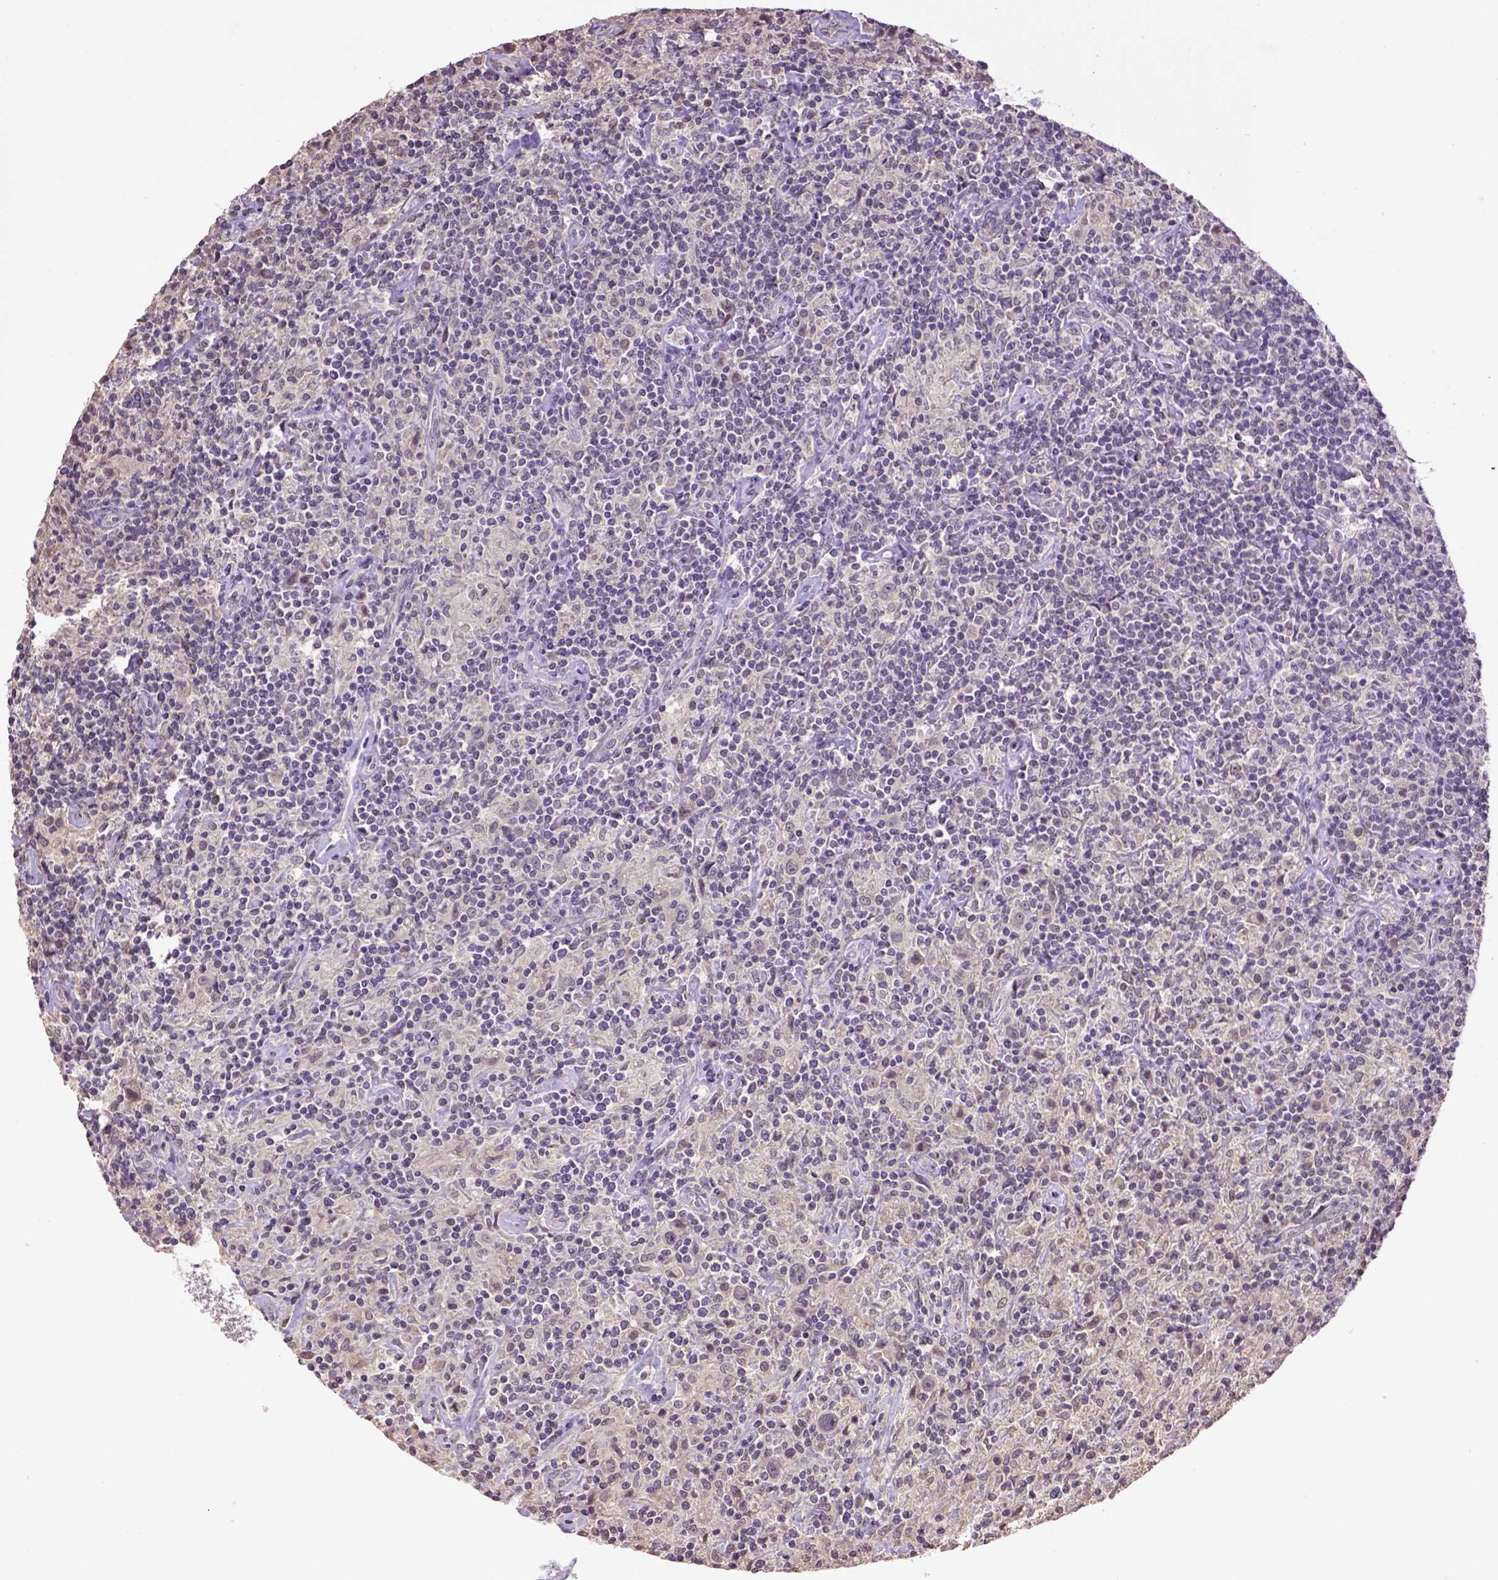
{"staining": {"intensity": "weak", "quantity": ">75%", "location": "cytoplasmic/membranous"}, "tissue": "lymphoma", "cell_type": "Tumor cells", "image_type": "cancer", "snomed": [{"axis": "morphology", "description": "Hodgkin's disease, NOS"}, {"axis": "topography", "description": "Lymph node"}], "caption": "Tumor cells exhibit low levels of weak cytoplasmic/membranous staining in about >75% of cells in lymphoma. (DAB (3,3'-diaminobenzidine) = brown stain, brightfield microscopy at high magnification).", "gene": "WDR17", "patient": {"sex": "male", "age": 70}}